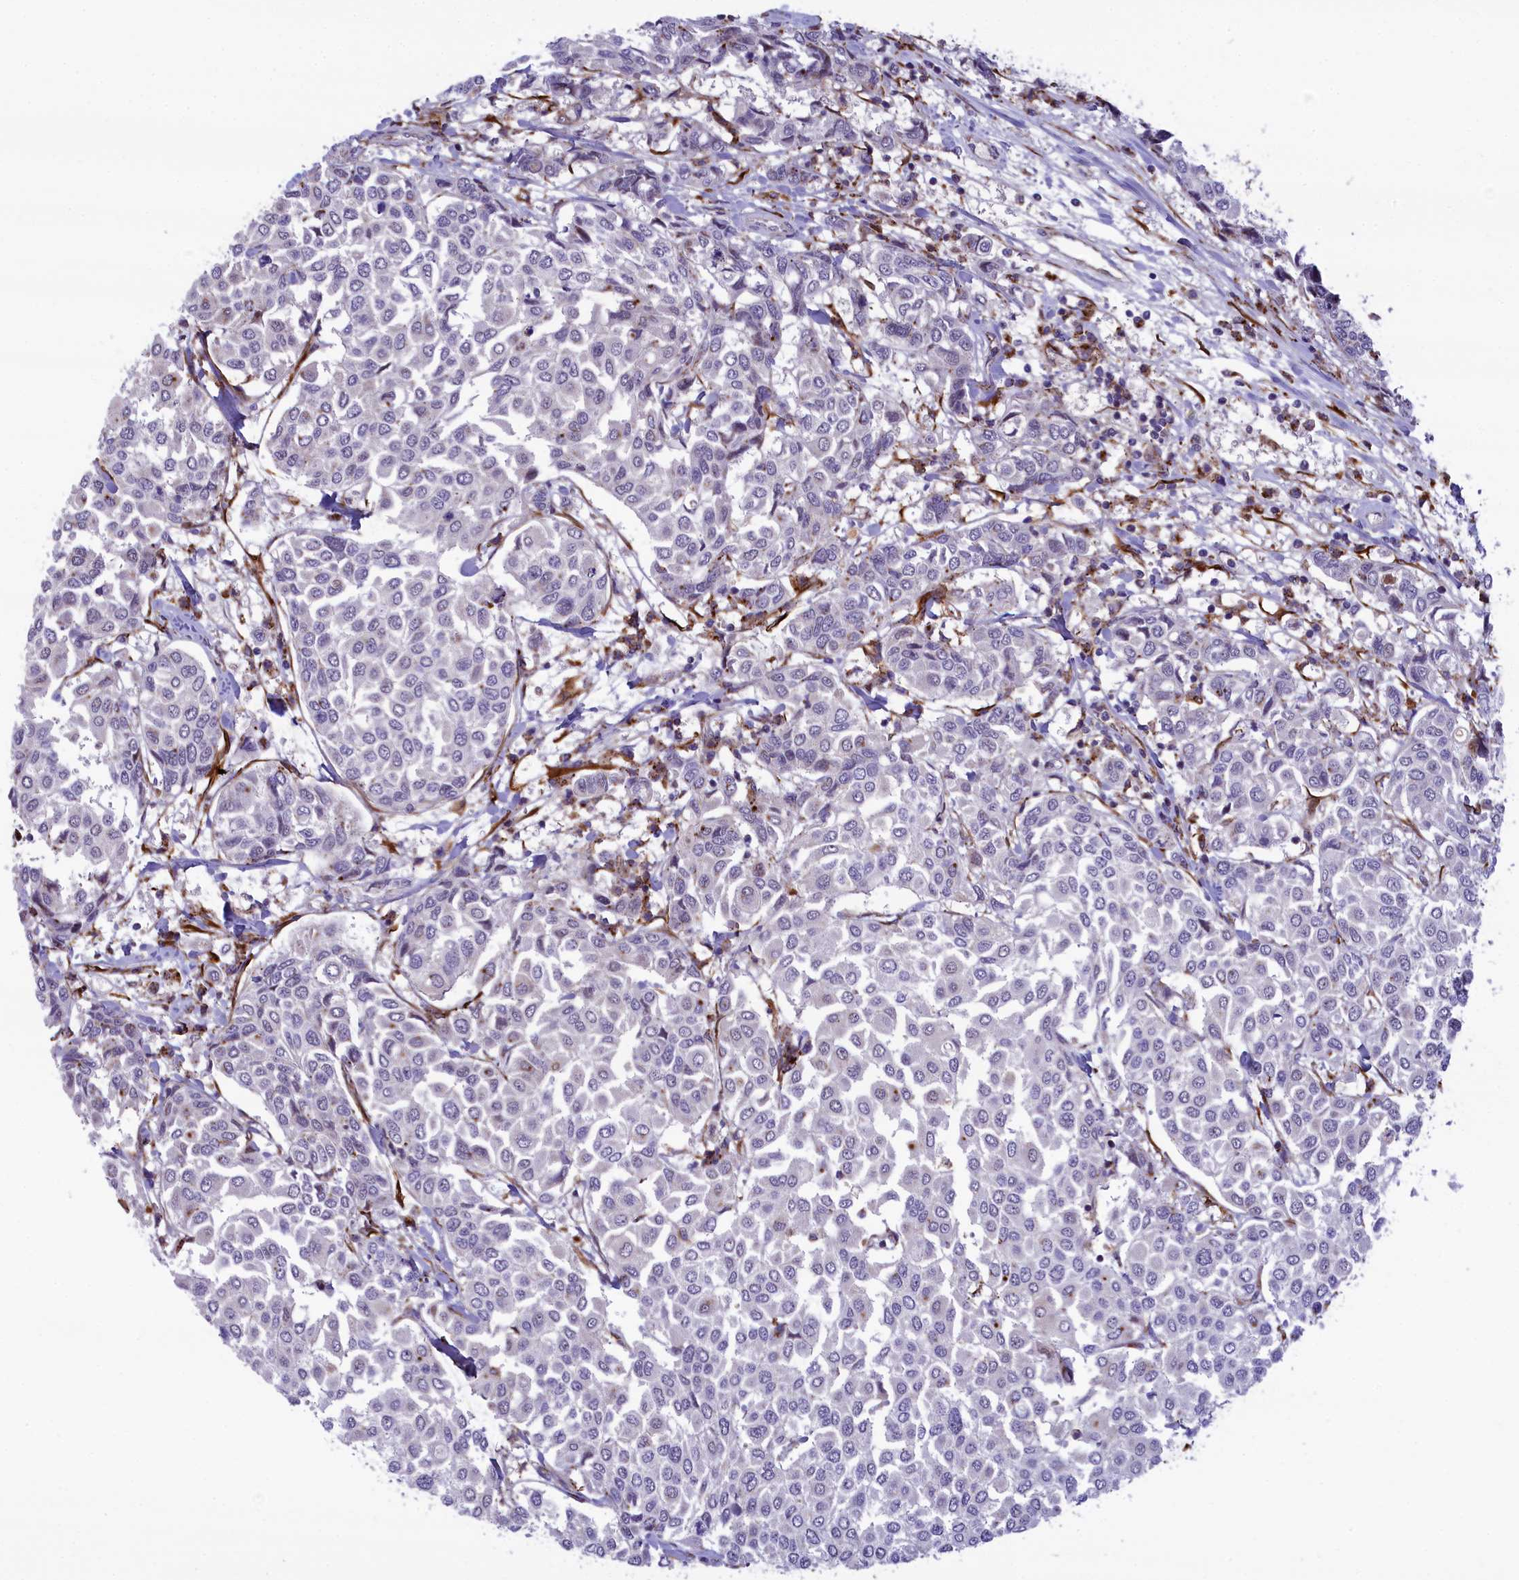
{"staining": {"intensity": "negative", "quantity": "none", "location": "none"}, "tissue": "breast cancer", "cell_type": "Tumor cells", "image_type": "cancer", "snomed": [{"axis": "morphology", "description": "Duct carcinoma"}, {"axis": "topography", "description": "Breast"}], "caption": "IHC of breast cancer (intraductal carcinoma) shows no staining in tumor cells.", "gene": "MAN2B1", "patient": {"sex": "female", "age": 55}}